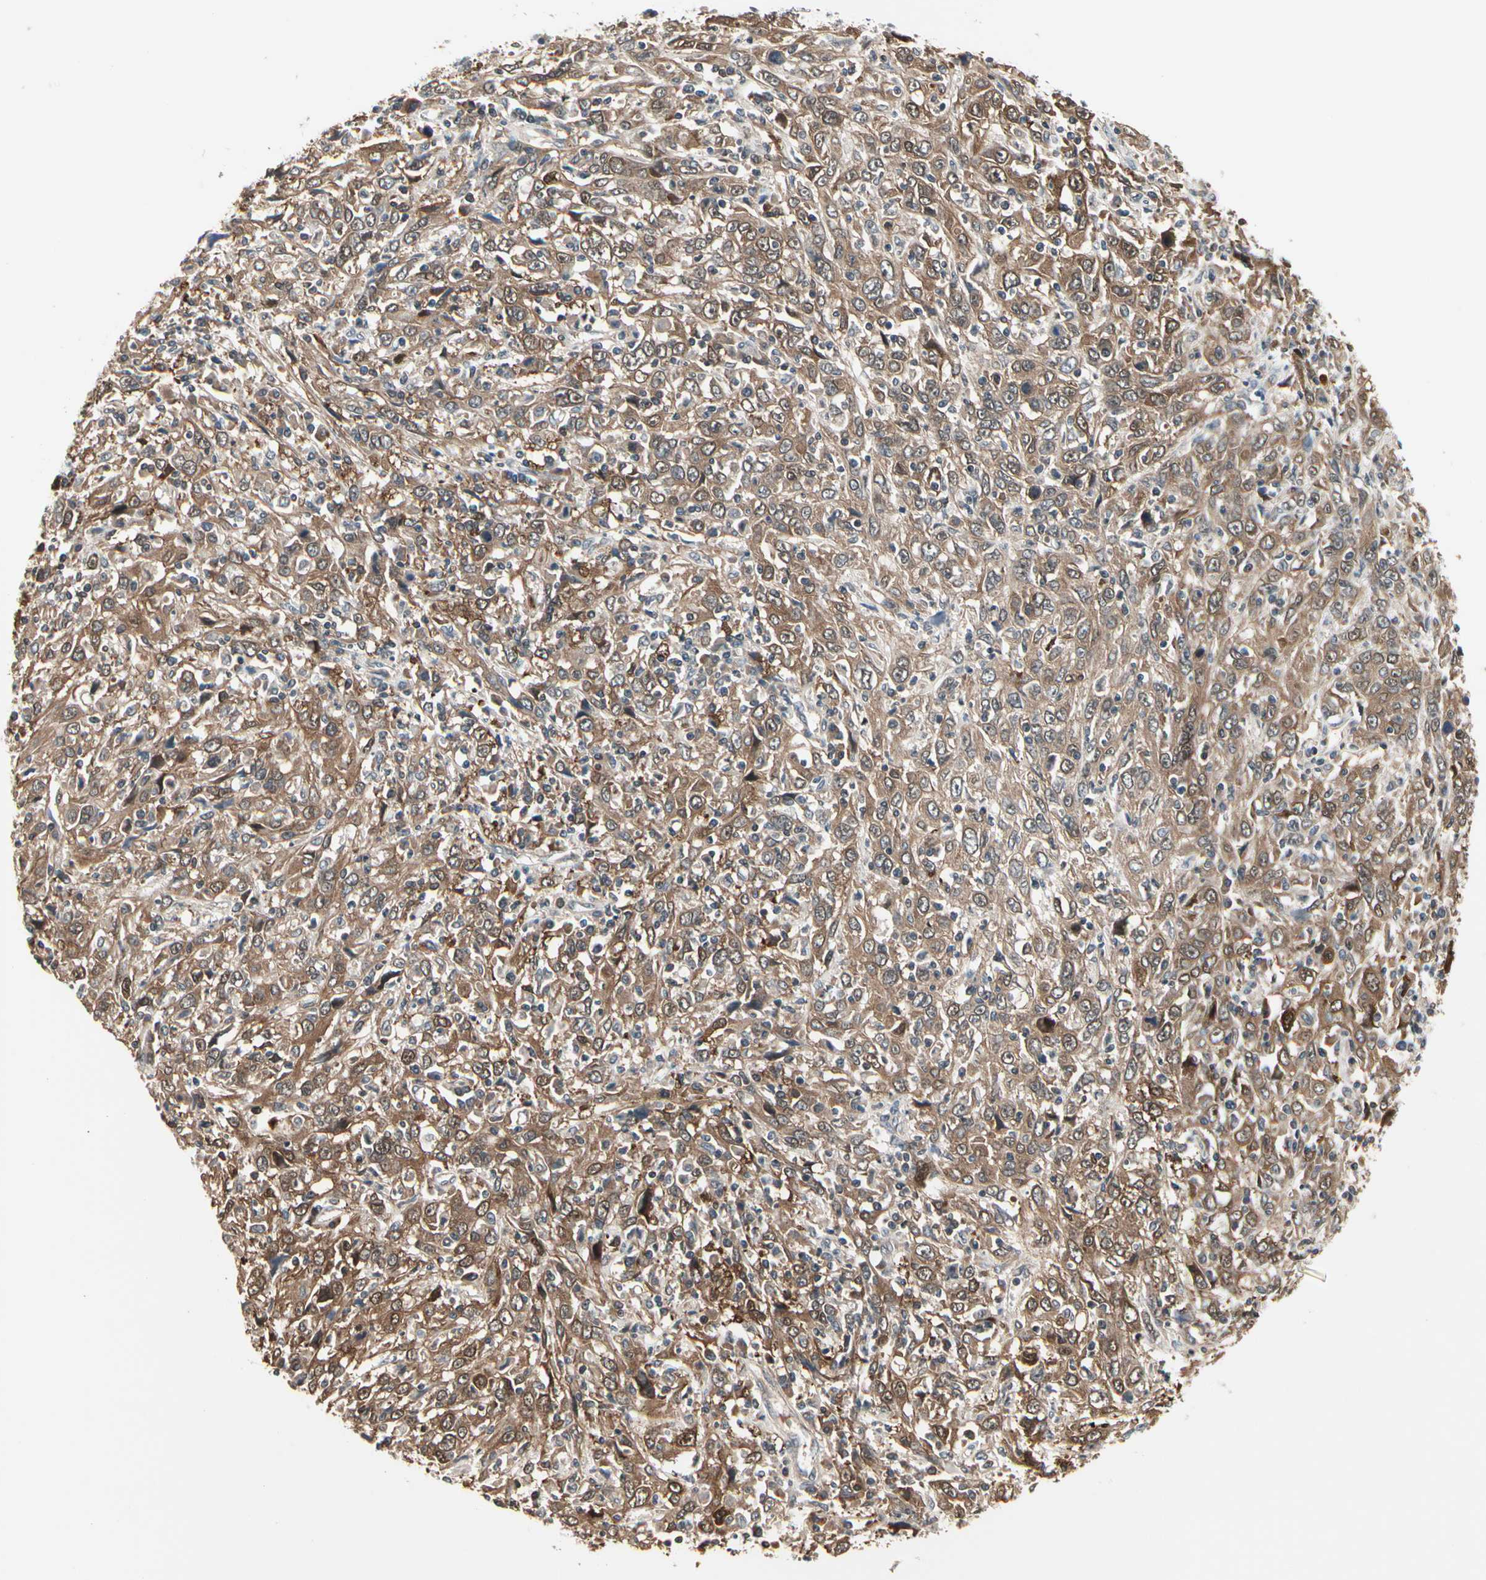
{"staining": {"intensity": "moderate", "quantity": ">75%", "location": "cytoplasmic/membranous,nuclear"}, "tissue": "cervical cancer", "cell_type": "Tumor cells", "image_type": "cancer", "snomed": [{"axis": "morphology", "description": "Squamous cell carcinoma, NOS"}, {"axis": "topography", "description": "Cervix"}], "caption": "DAB (3,3'-diaminobenzidine) immunohistochemical staining of cervical cancer (squamous cell carcinoma) displays moderate cytoplasmic/membranous and nuclear protein positivity in approximately >75% of tumor cells. The protein of interest is stained brown, and the nuclei are stained in blue (DAB (3,3'-diaminobenzidine) IHC with brightfield microscopy, high magnification).", "gene": "PRDX6", "patient": {"sex": "female", "age": 46}}